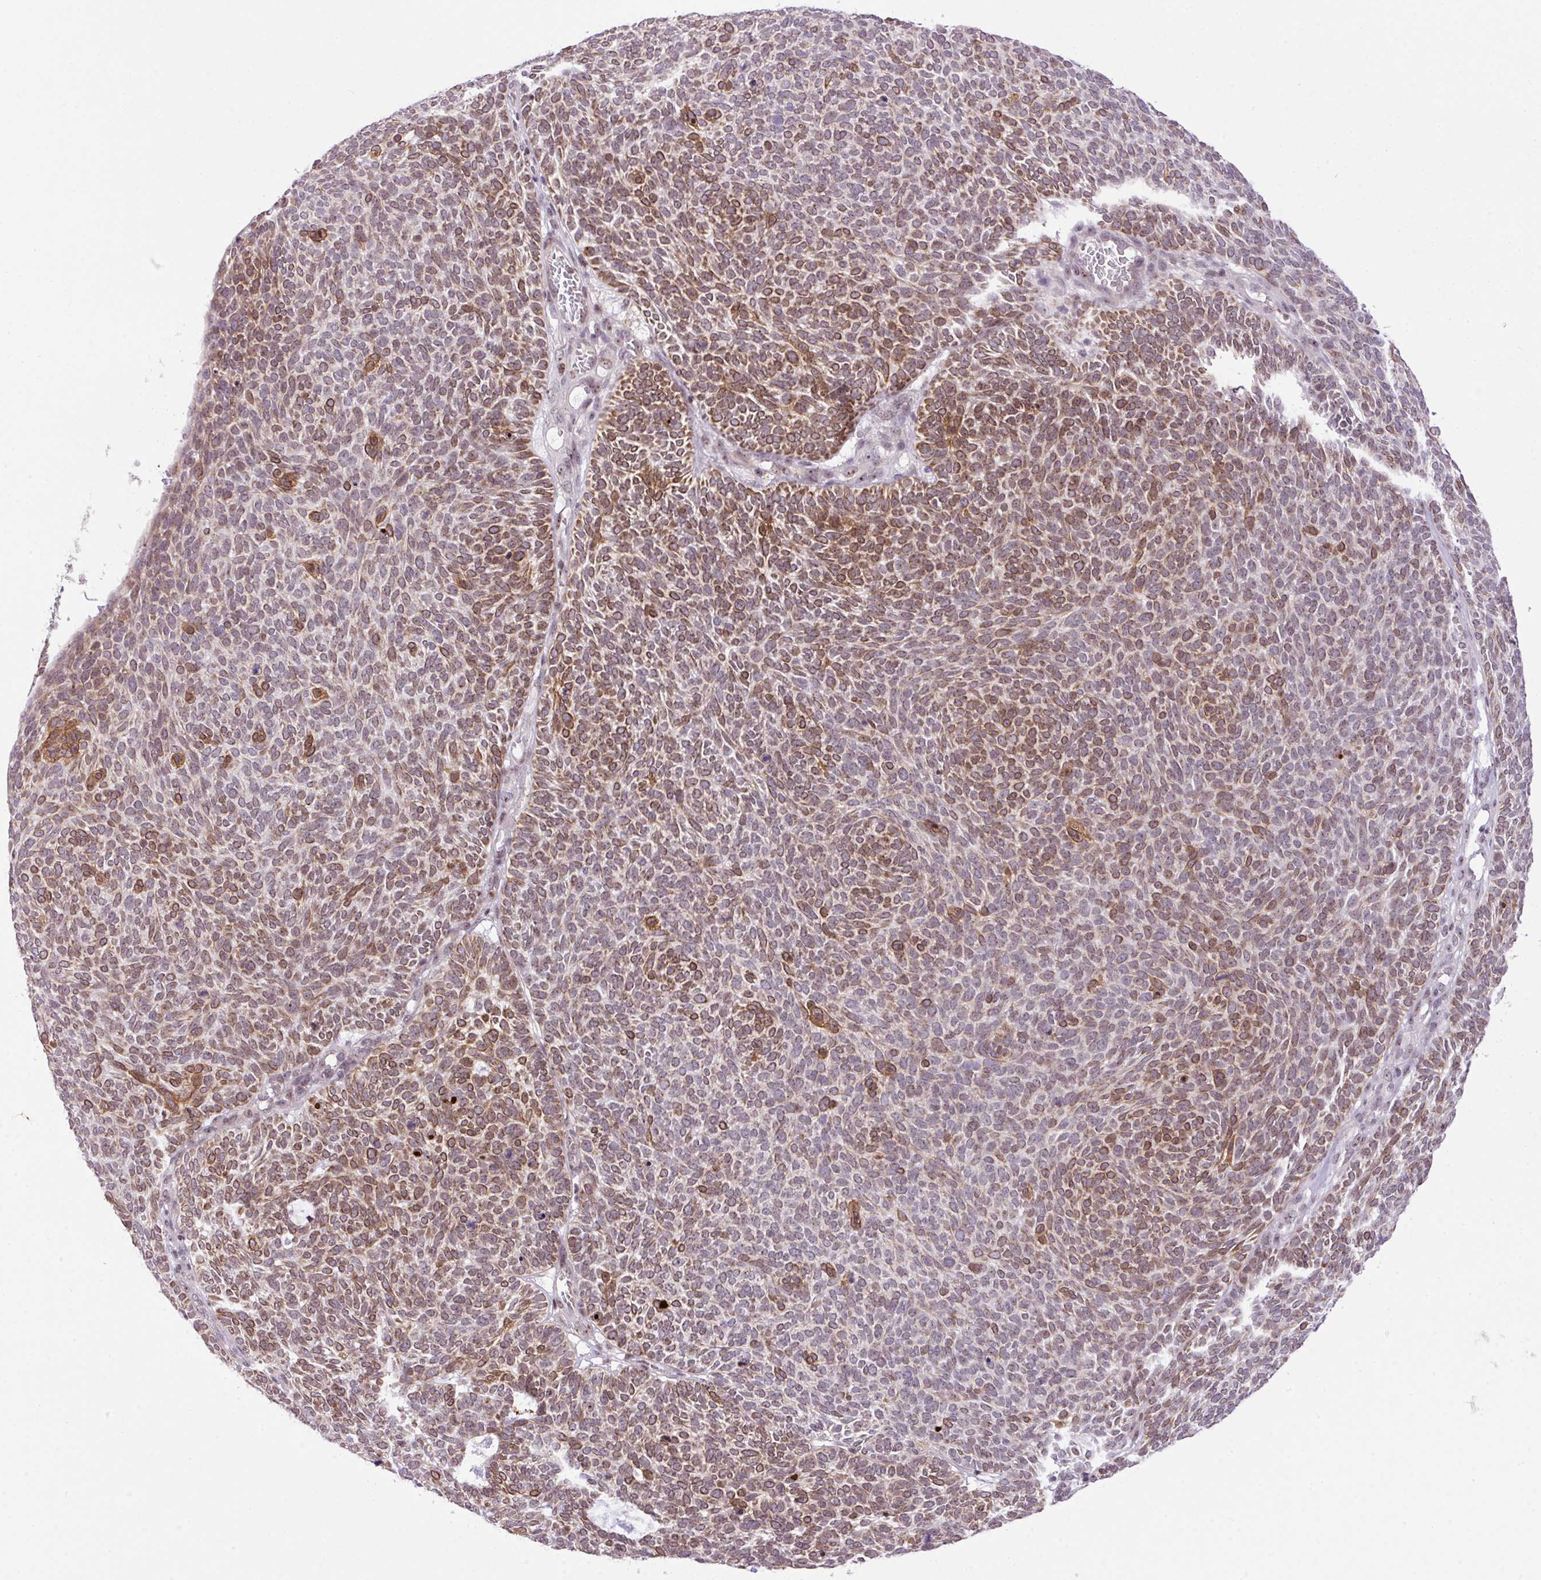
{"staining": {"intensity": "moderate", "quantity": ">75%", "location": "cytoplasmic/membranous,nuclear"}, "tissue": "skin cancer", "cell_type": "Tumor cells", "image_type": "cancer", "snomed": [{"axis": "morphology", "description": "Squamous cell carcinoma, NOS"}, {"axis": "topography", "description": "Skin"}], "caption": "Immunohistochemistry (IHC) staining of skin cancer, which shows medium levels of moderate cytoplasmic/membranous and nuclear positivity in about >75% of tumor cells indicating moderate cytoplasmic/membranous and nuclear protein expression. The staining was performed using DAB (brown) for protein detection and nuclei were counterstained in hematoxylin (blue).", "gene": "CCDC137", "patient": {"sex": "female", "age": 90}}